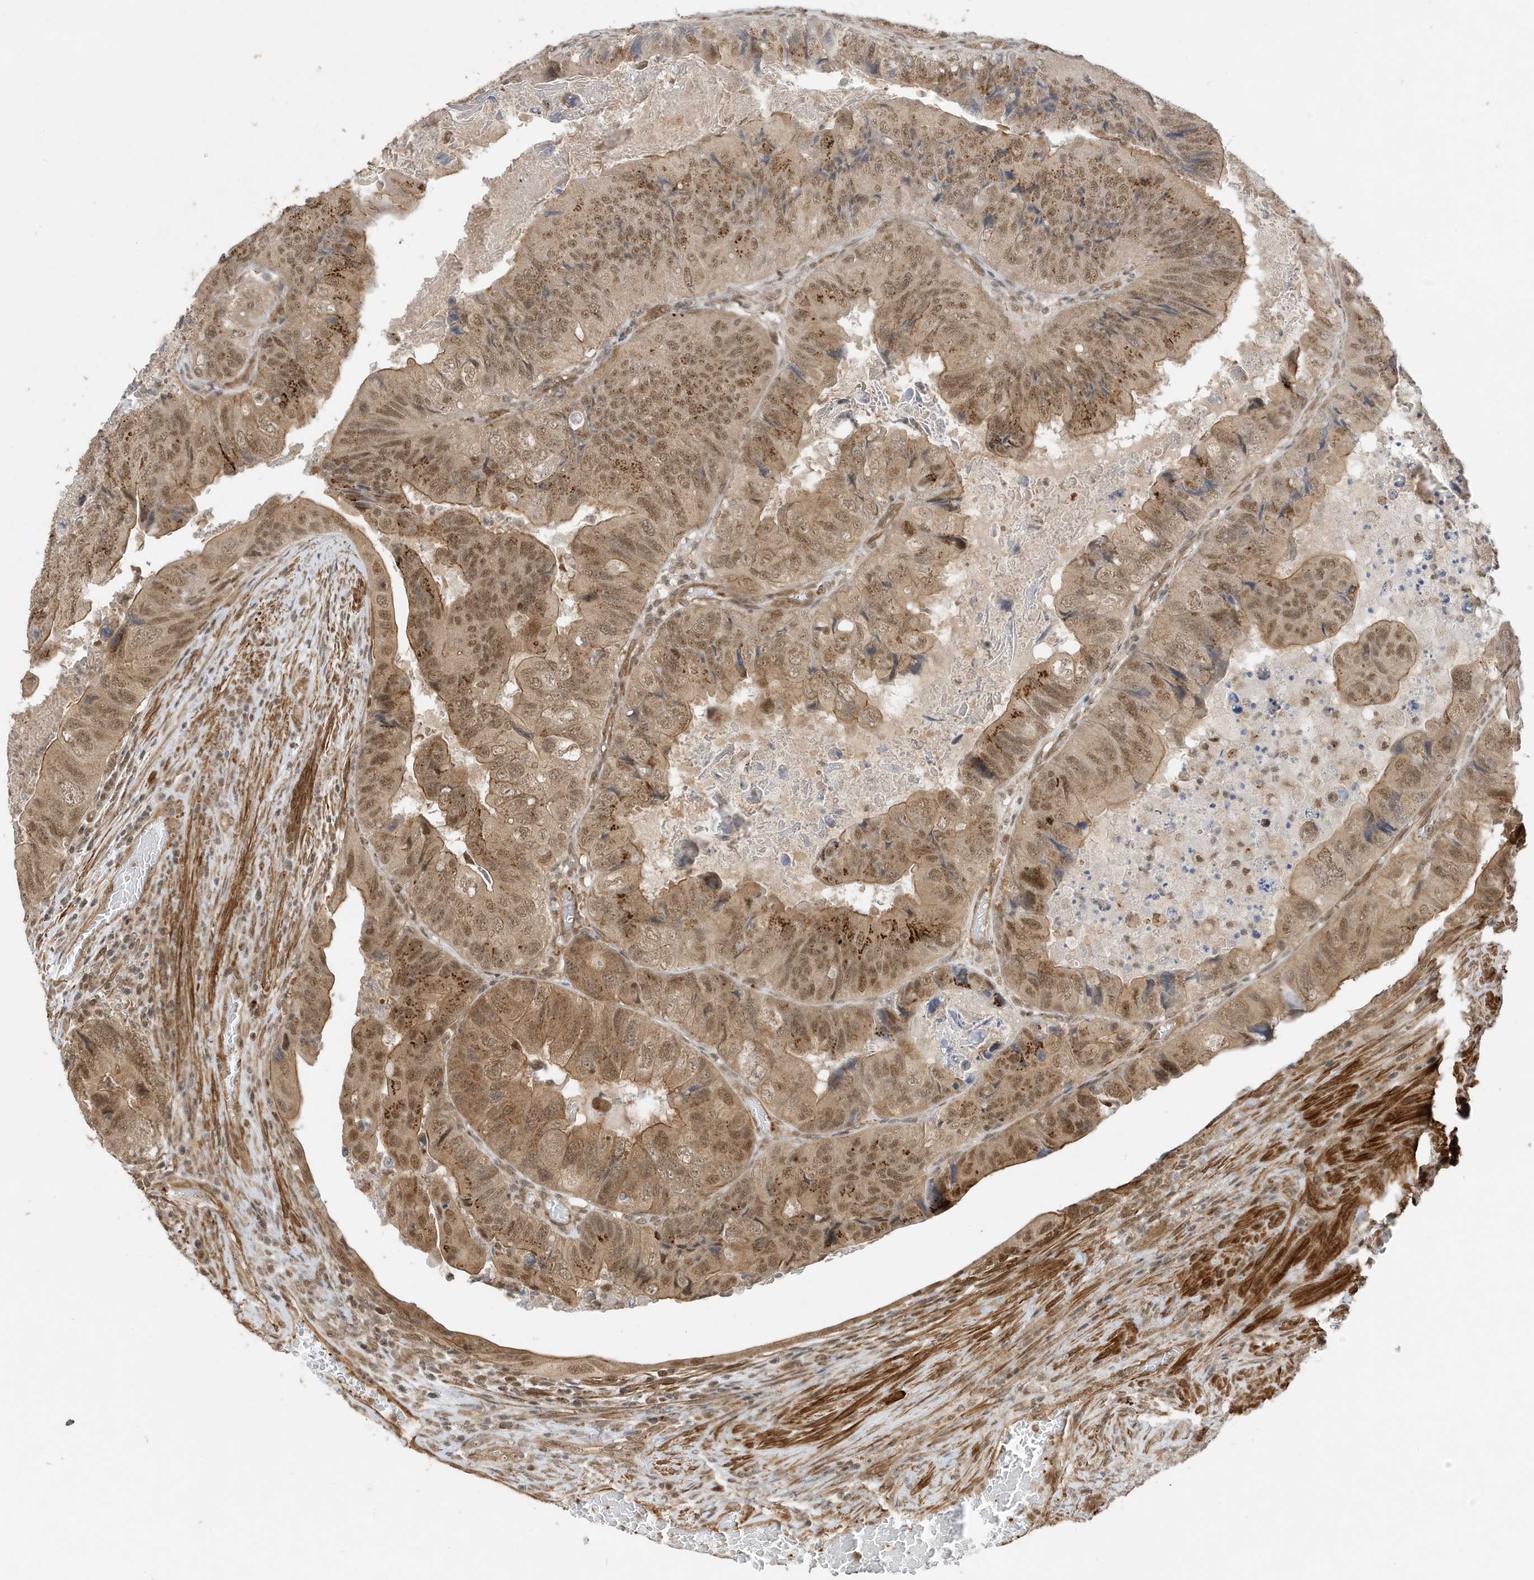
{"staining": {"intensity": "moderate", "quantity": ">75%", "location": "cytoplasmic/membranous,nuclear"}, "tissue": "colorectal cancer", "cell_type": "Tumor cells", "image_type": "cancer", "snomed": [{"axis": "morphology", "description": "Adenocarcinoma, NOS"}, {"axis": "topography", "description": "Rectum"}], "caption": "Protein analysis of colorectal adenocarcinoma tissue reveals moderate cytoplasmic/membranous and nuclear positivity in approximately >75% of tumor cells. The protein of interest is shown in brown color, while the nuclei are stained blue.", "gene": "MAST3", "patient": {"sex": "male", "age": 63}}